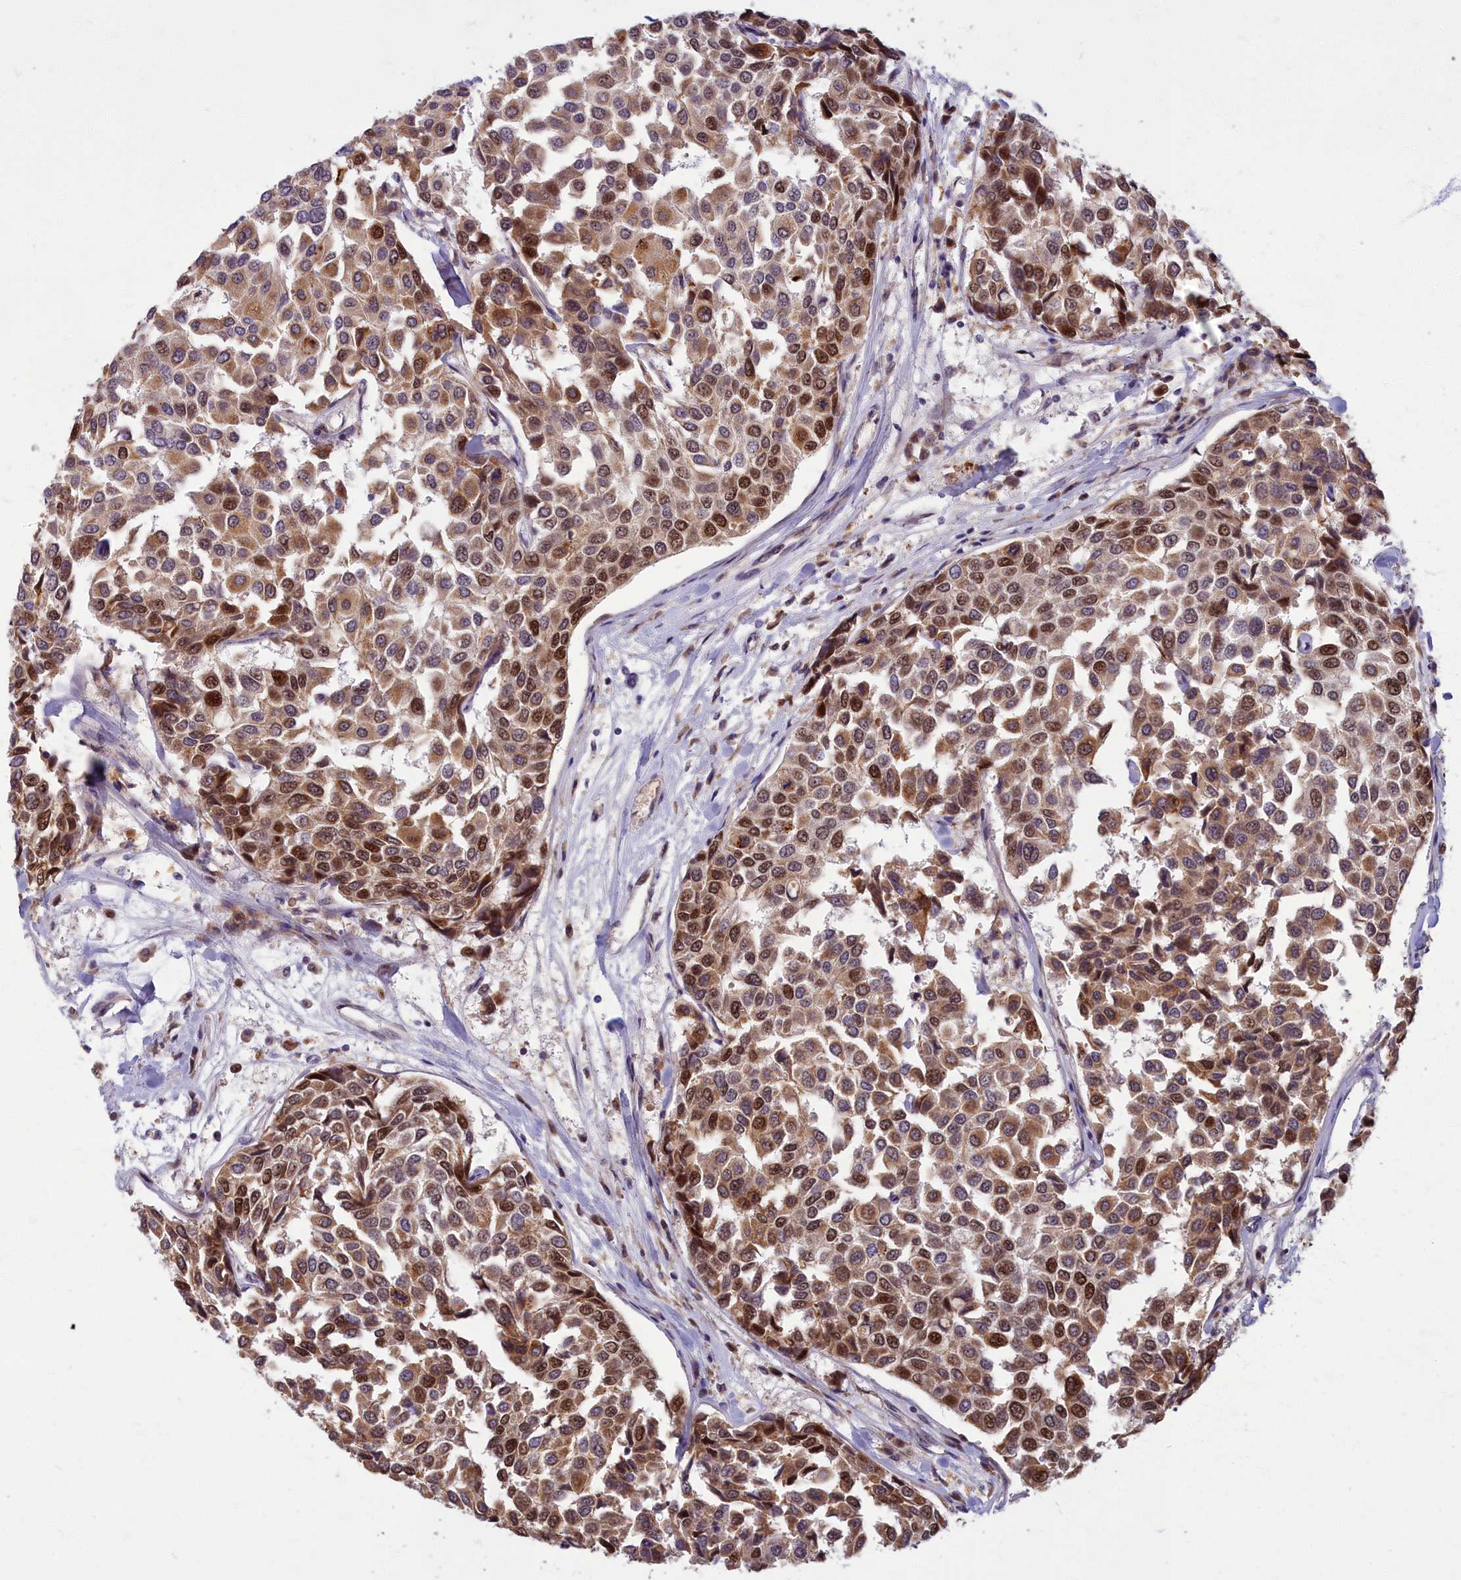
{"staining": {"intensity": "moderate", "quantity": ">75%", "location": "cytoplasmic/membranous,nuclear"}, "tissue": "breast cancer", "cell_type": "Tumor cells", "image_type": "cancer", "snomed": [{"axis": "morphology", "description": "Duct carcinoma"}, {"axis": "topography", "description": "Breast"}], "caption": "Moderate cytoplasmic/membranous and nuclear expression for a protein is seen in about >75% of tumor cells of breast cancer using IHC.", "gene": "EARS2", "patient": {"sex": "female", "age": 55}}